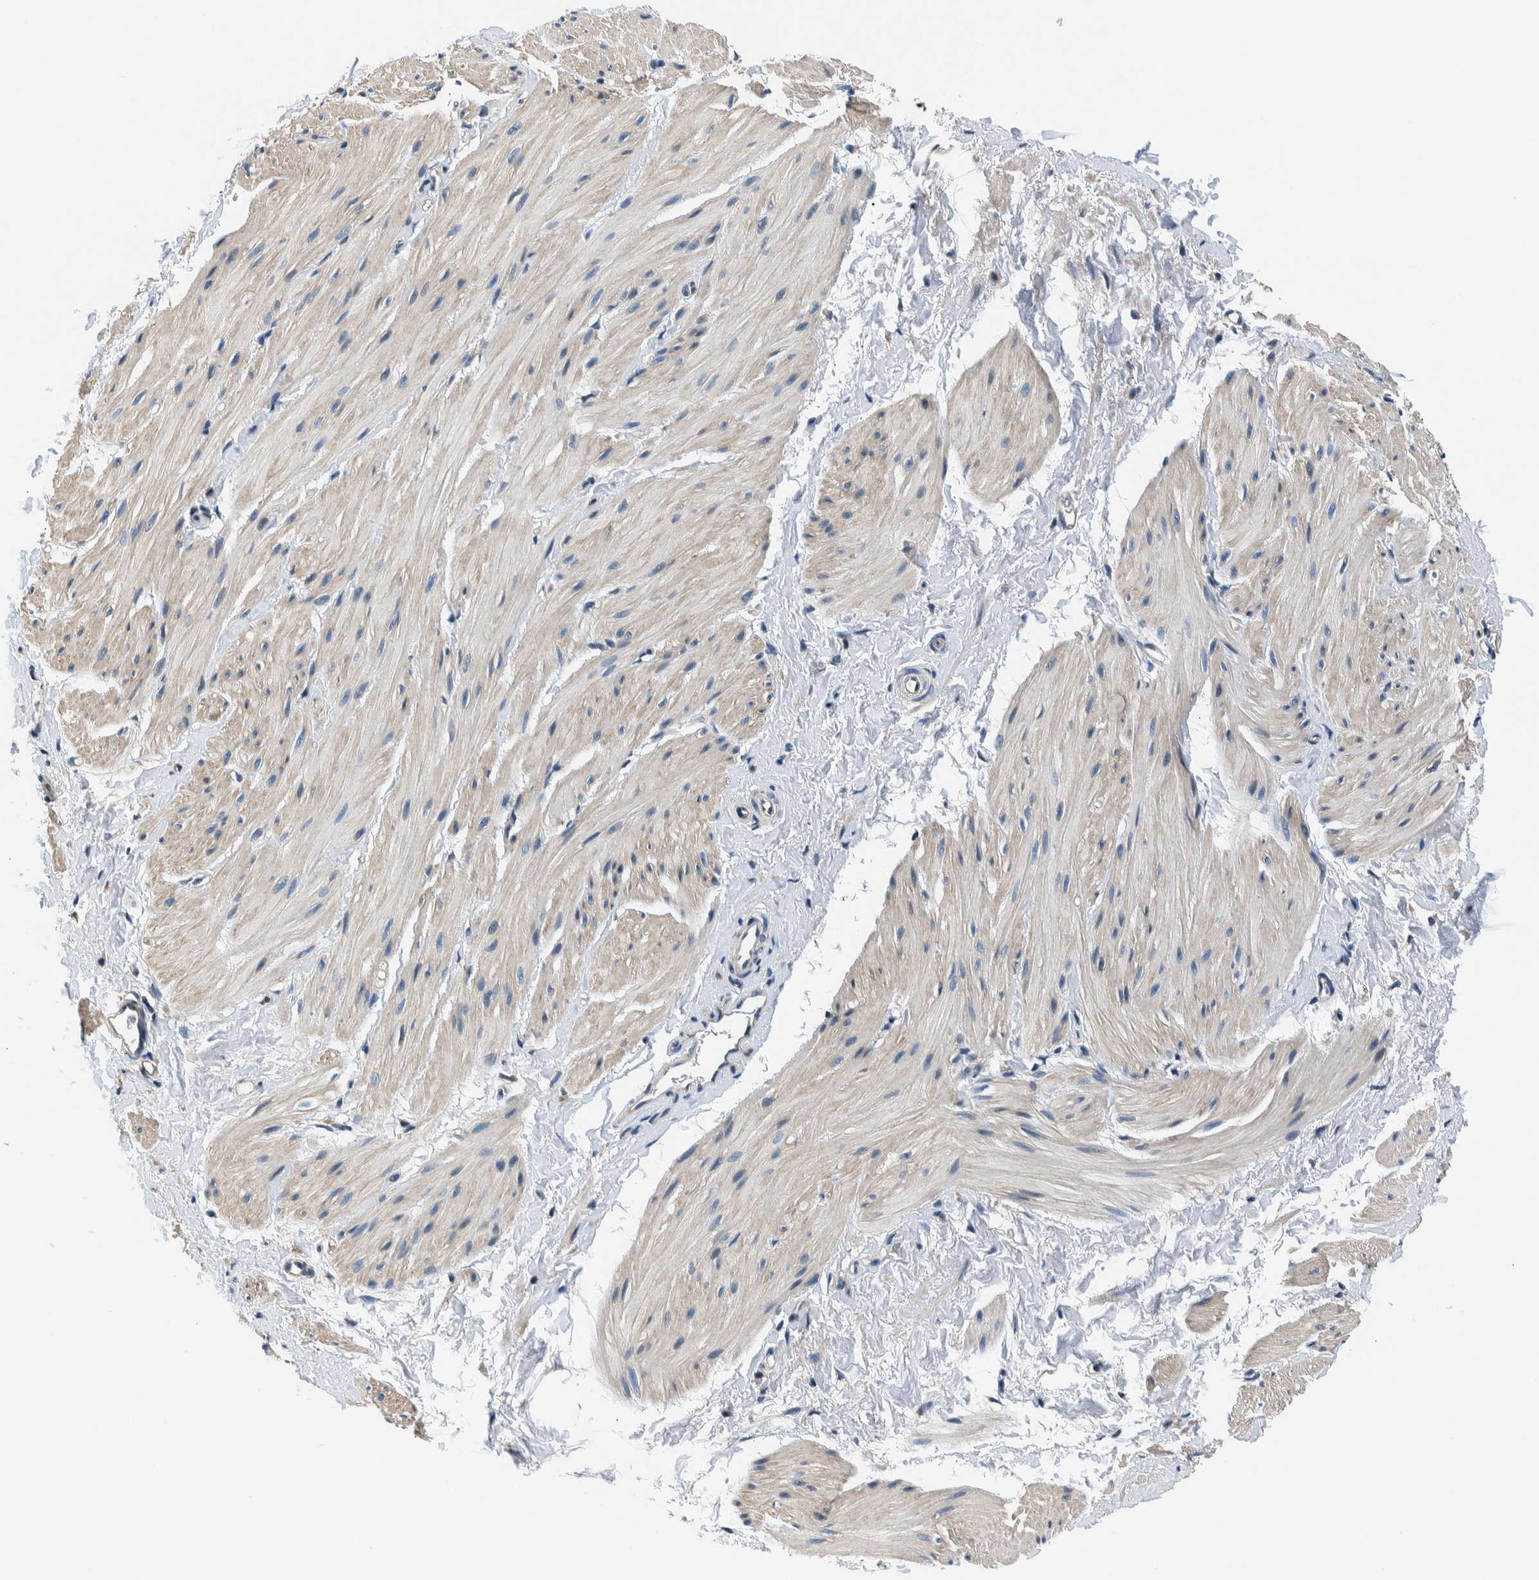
{"staining": {"intensity": "negative", "quantity": "none", "location": "none"}, "tissue": "smooth muscle", "cell_type": "Smooth muscle cells", "image_type": "normal", "snomed": [{"axis": "morphology", "description": "Normal tissue, NOS"}, {"axis": "topography", "description": "Smooth muscle"}], "caption": "High magnification brightfield microscopy of normal smooth muscle stained with DAB (3,3'-diaminobenzidine) (brown) and counterstained with hematoxylin (blue): smooth muscle cells show no significant staining. The staining is performed using DAB brown chromogen with nuclei counter-stained in using hematoxylin.", "gene": "NIBAN2", "patient": {"sex": "male", "age": 16}}